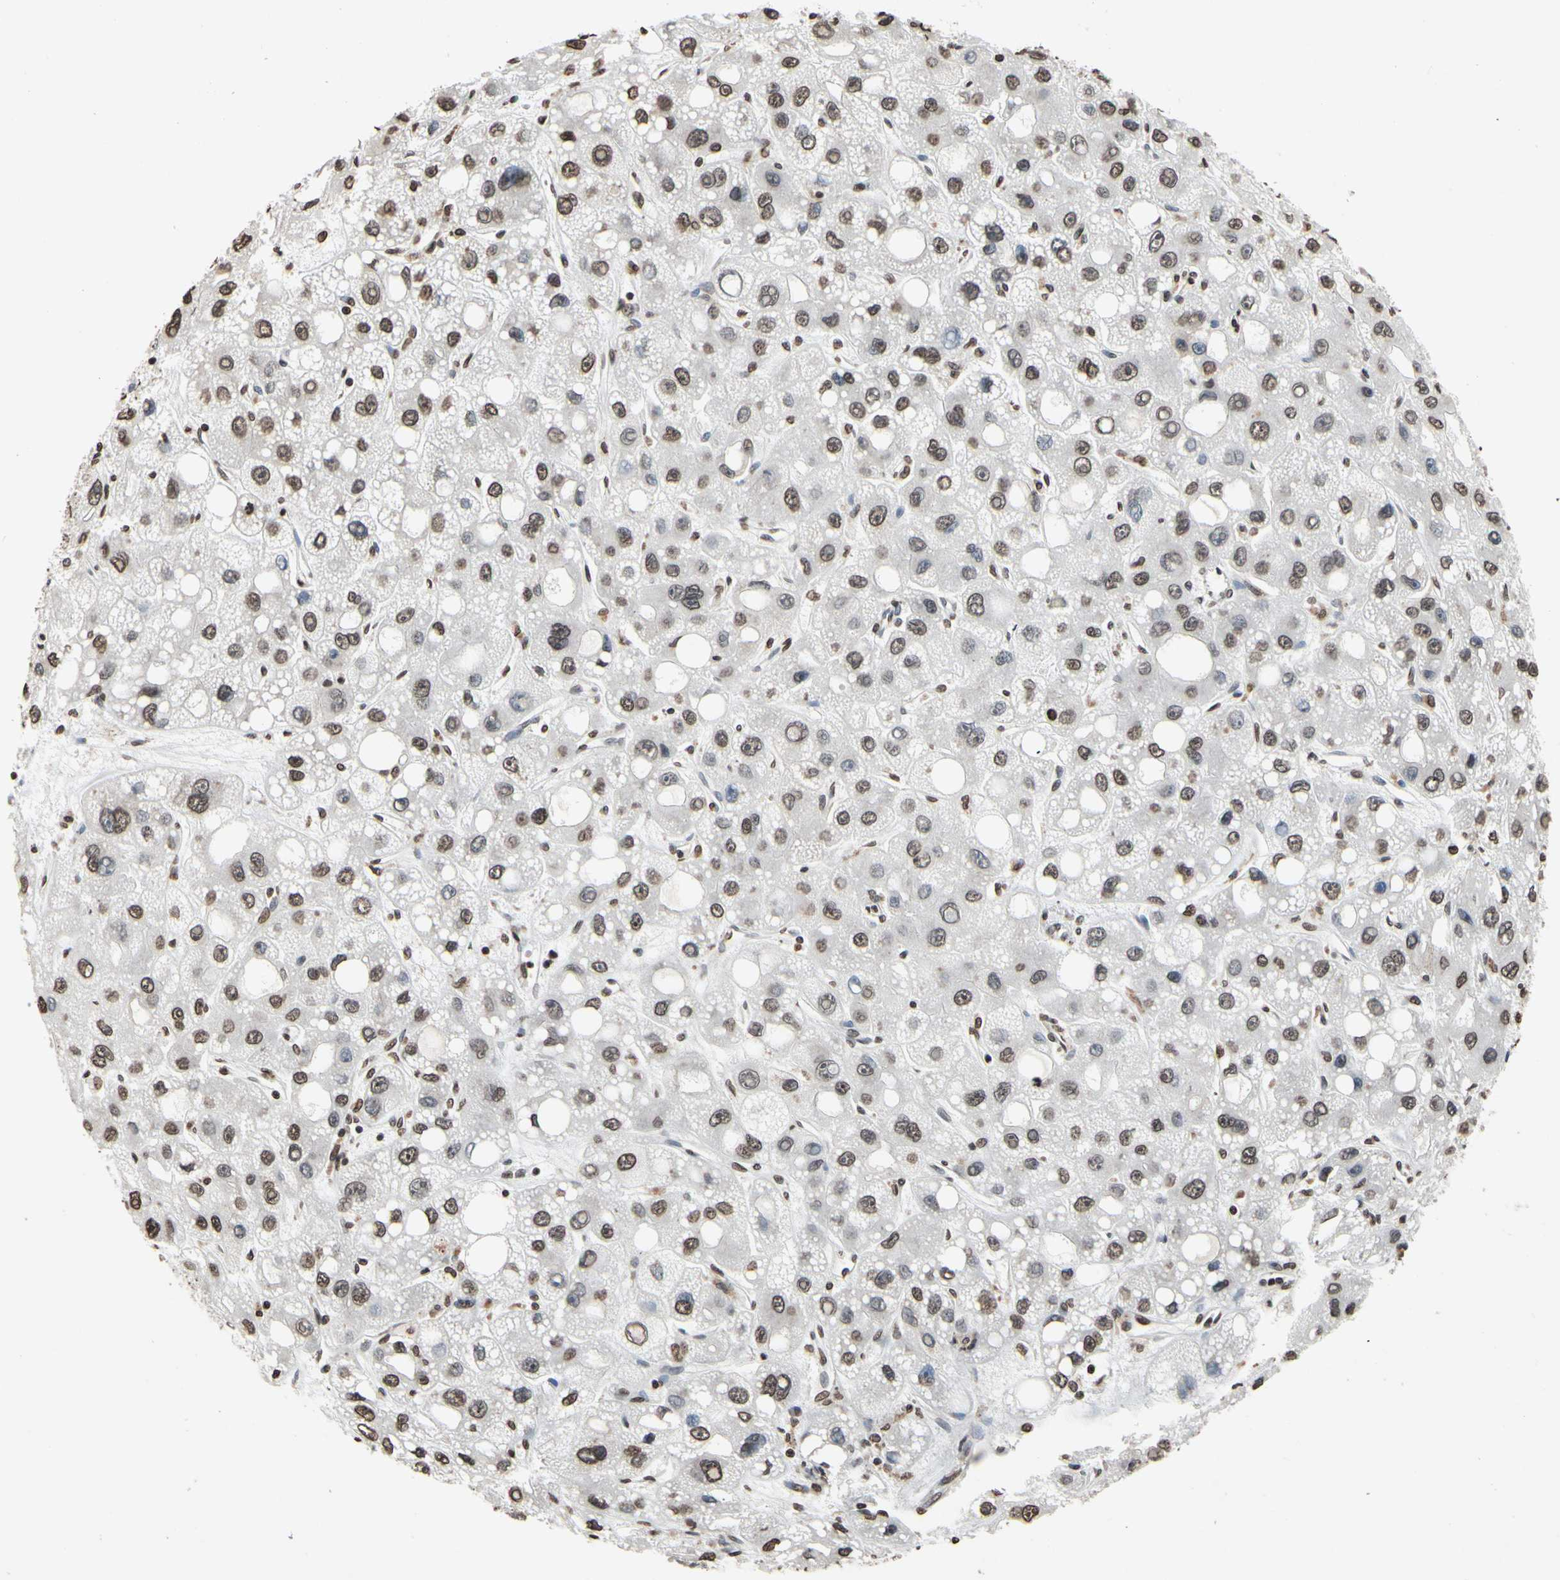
{"staining": {"intensity": "moderate", "quantity": ">75%", "location": "nuclear"}, "tissue": "liver cancer", "cell_type": "Tumor cells", "image_type": "cancer", "snomed": [{"axis": "morphology", "description": "Carcinoma, Hepatocellular, NOS"}, {"axis": "topography", "description": "Liver"}], "caption": "Protein expression analysis of human liver hepatocellular carcinoma reveals moderate nuclear expression in approximately >75% of tumor cells.", "gene": "HIPK2", "patient": {"sex": "male", "age": 55}}